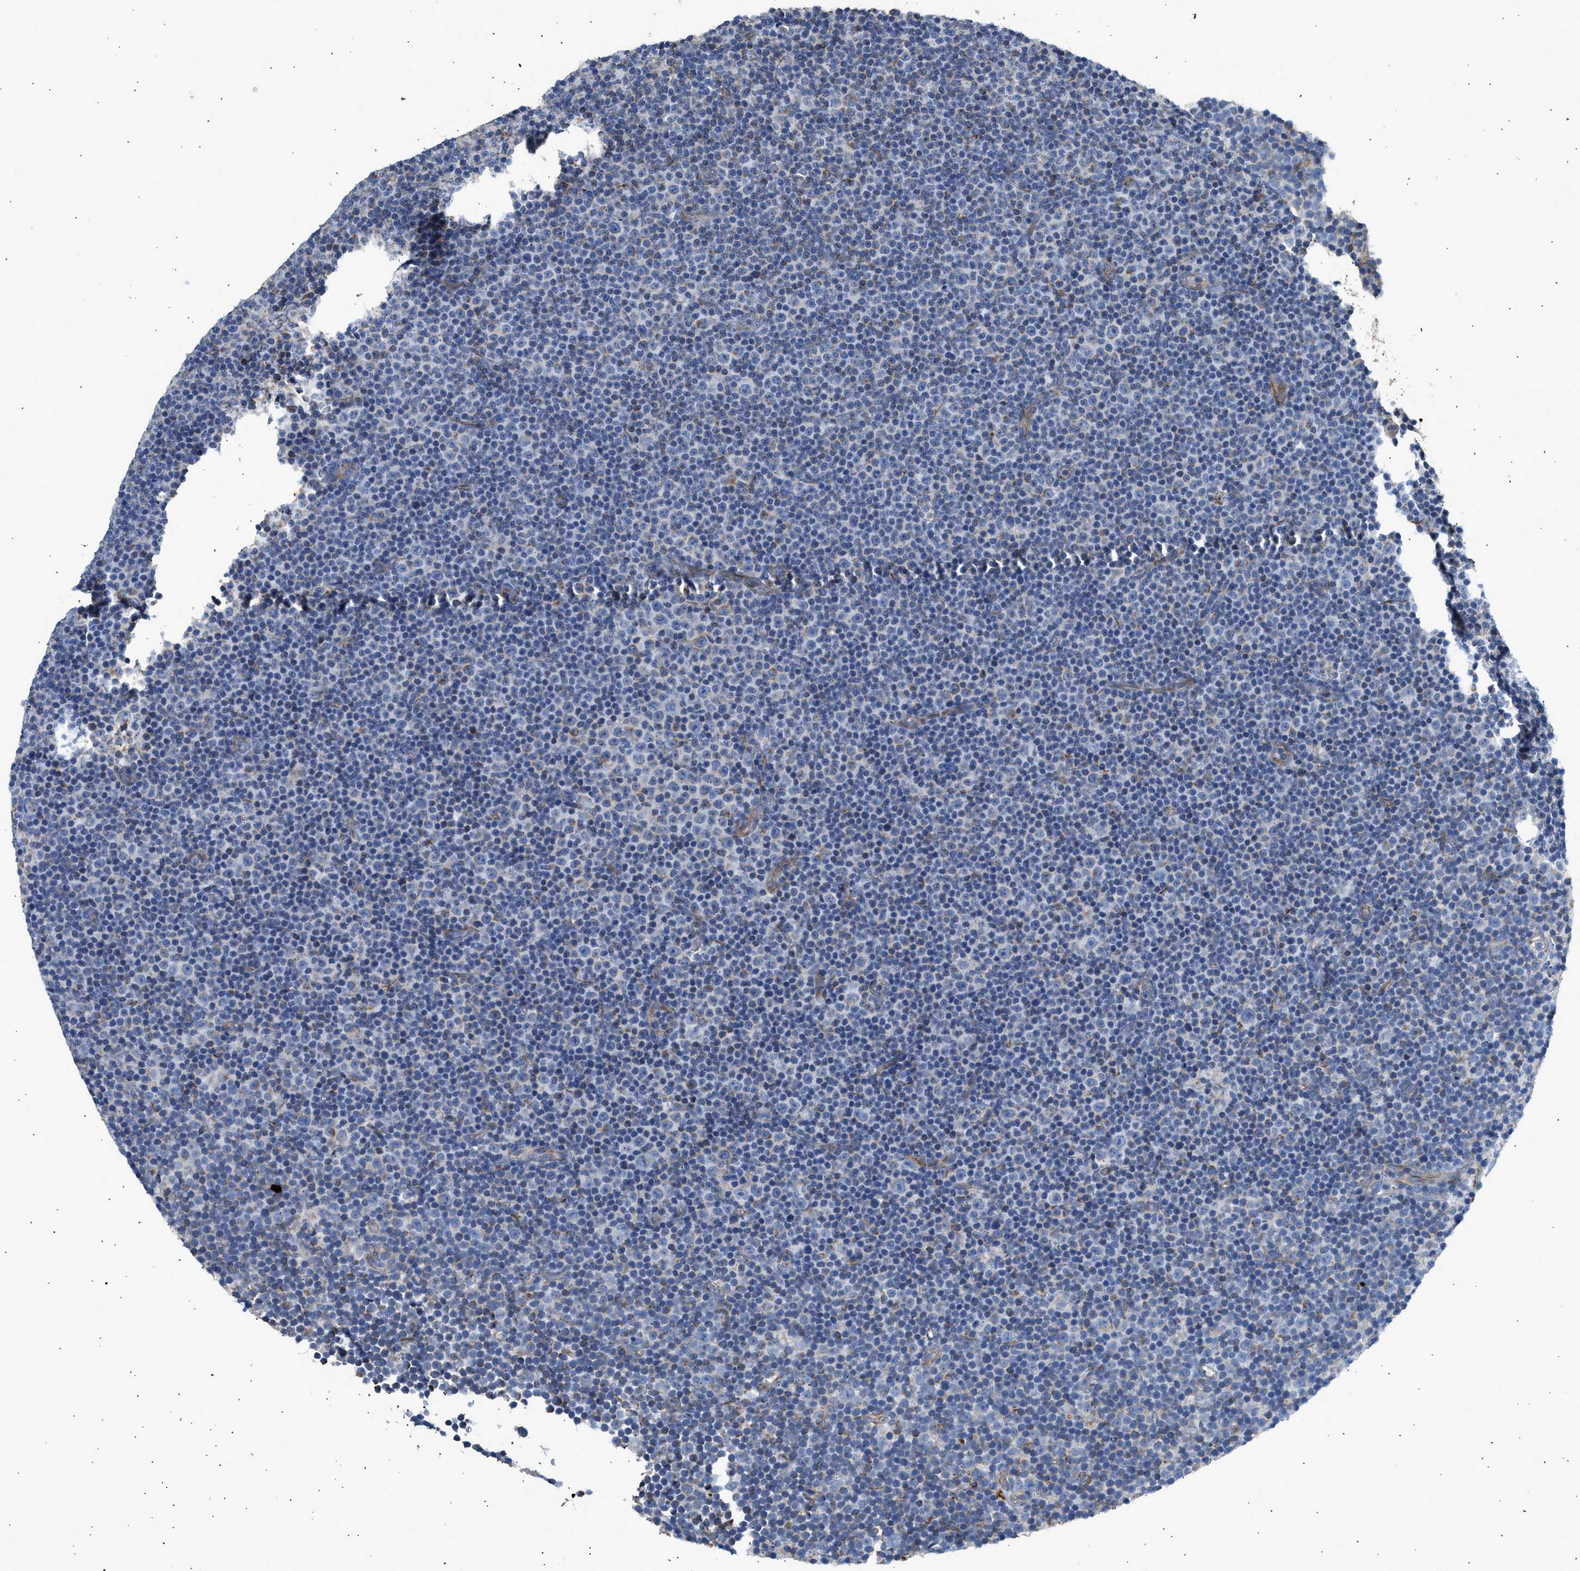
{"staining": {"intensity": "negative", "quantity": "none", "location": "none"}, "tissue": "lymphoma", "cell_type": "Tumor cells", "image_type": "cancer", "snomed": [{"axis": "morphology", "description": "Malignant lymphoma, non-Hodgkin's type, Low grade"}, {"axis": "topography", "description": "Lymph node"}], "caption": "This micrograph is of lymphoma stained with immunohistochemistry (IHC) to label a protein in brown with the nuclei are counter-stained blue. There is no positivity in tumor cells. The staining is performed using DAB (3,3'-diaminobenzidine) brown chromogen with nuclei counter-stained in using hematoxylin.", "gene": "GOT2", "patient": {"sex": "female", "age": 67}}